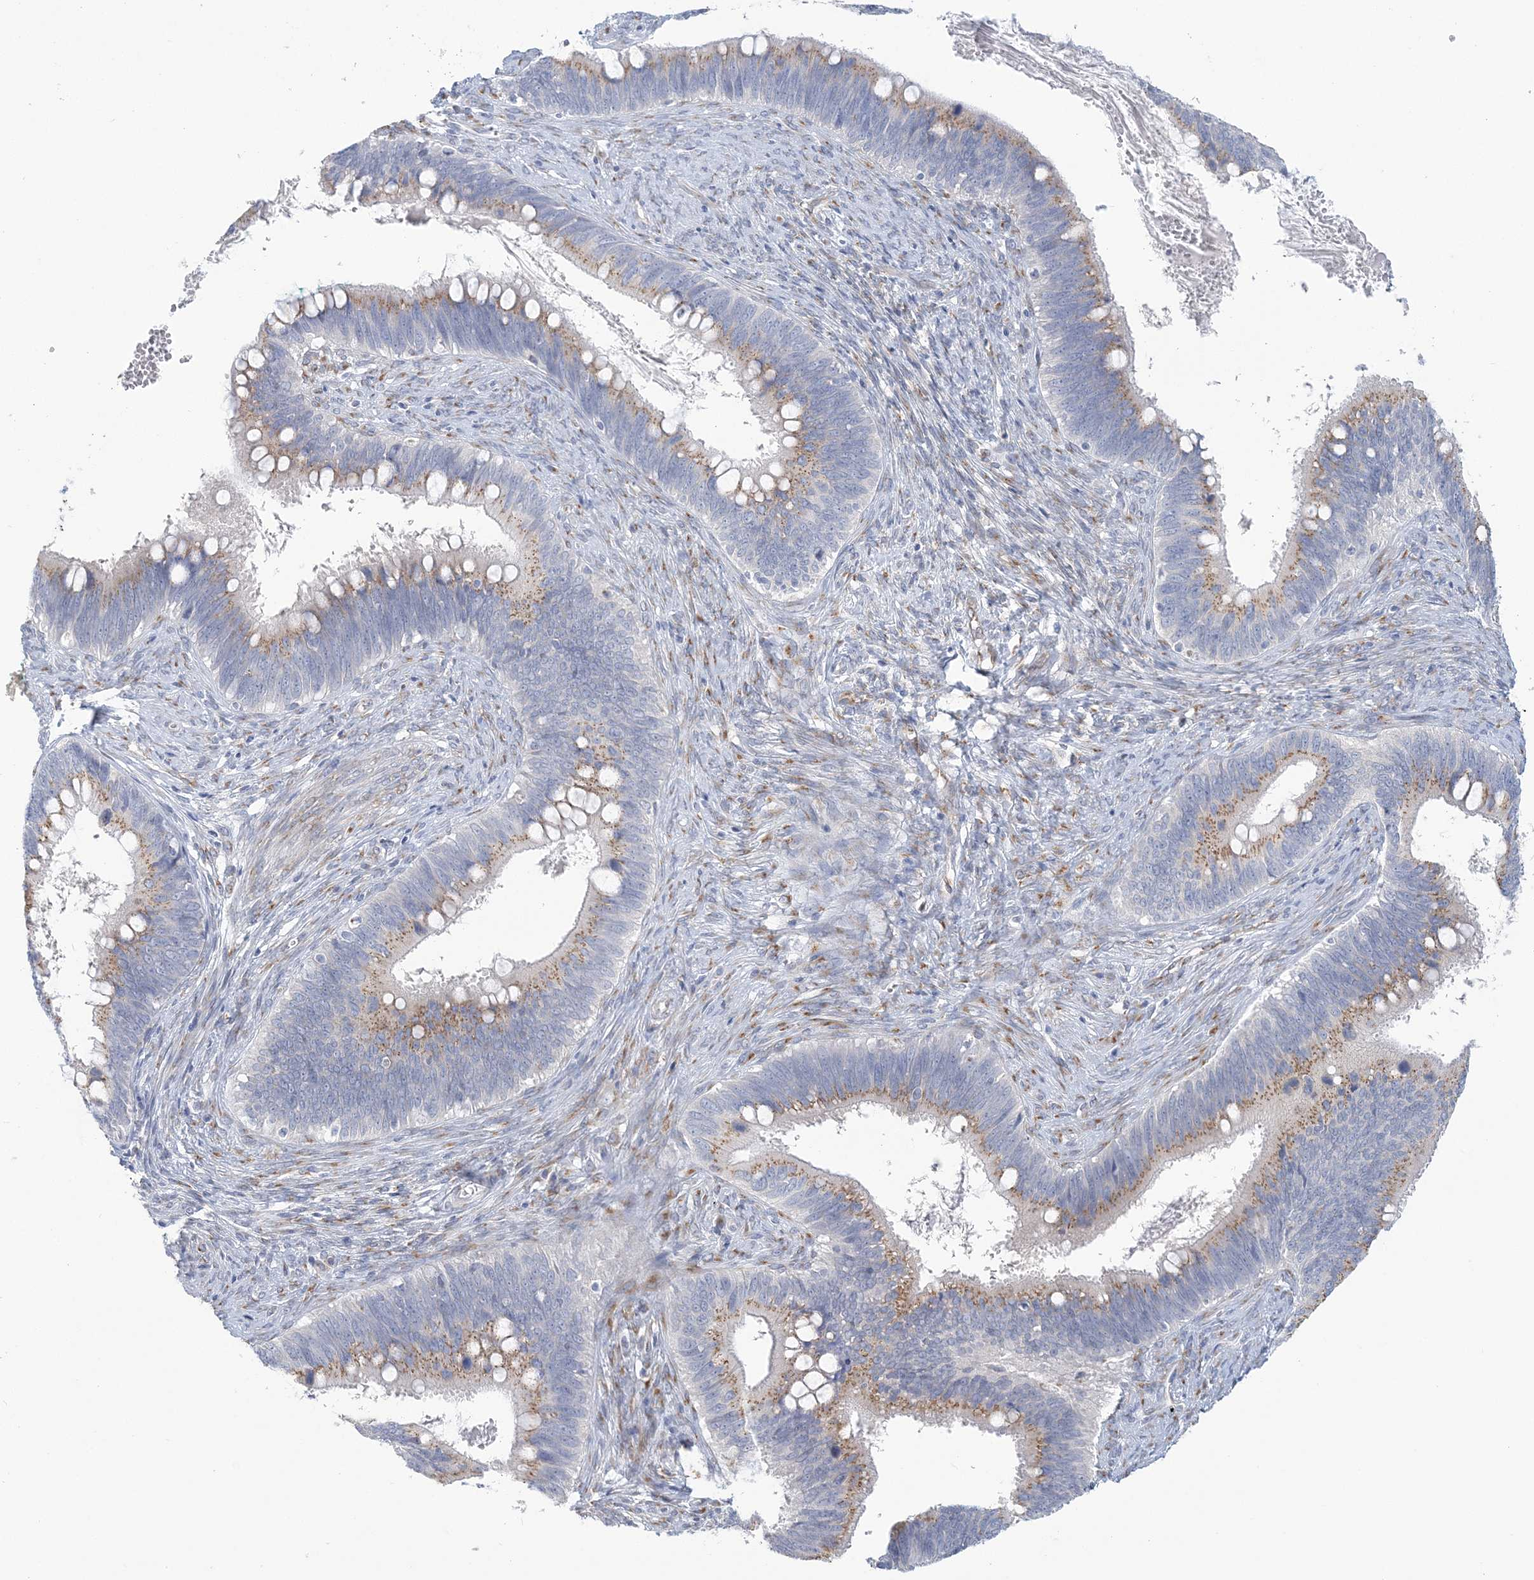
{"staining": {"intensity": "moderate", "quantity": "25%-75%", "location": "cytoplasmic/membranous"}, "tissue": "cervical cancer", "cell_type": "Tumor cells", "image_type": "cancer", "snomed": [{"axis": "morphology", "description": "Adenocarcinoma, NOS"}, {"axis": "topography", "description": "Cervix"}], "caption": "IHC photomicrograph of cervical cancer (adenocarcinoma) stained for a protein (brown), which reveals medium levels of moderate cytoplasmic/membranous expression in approximately 25%-75% of tumor cells.", "gene": "PLEKHG4B", "patient": {"sex": "female", "age": 42}}